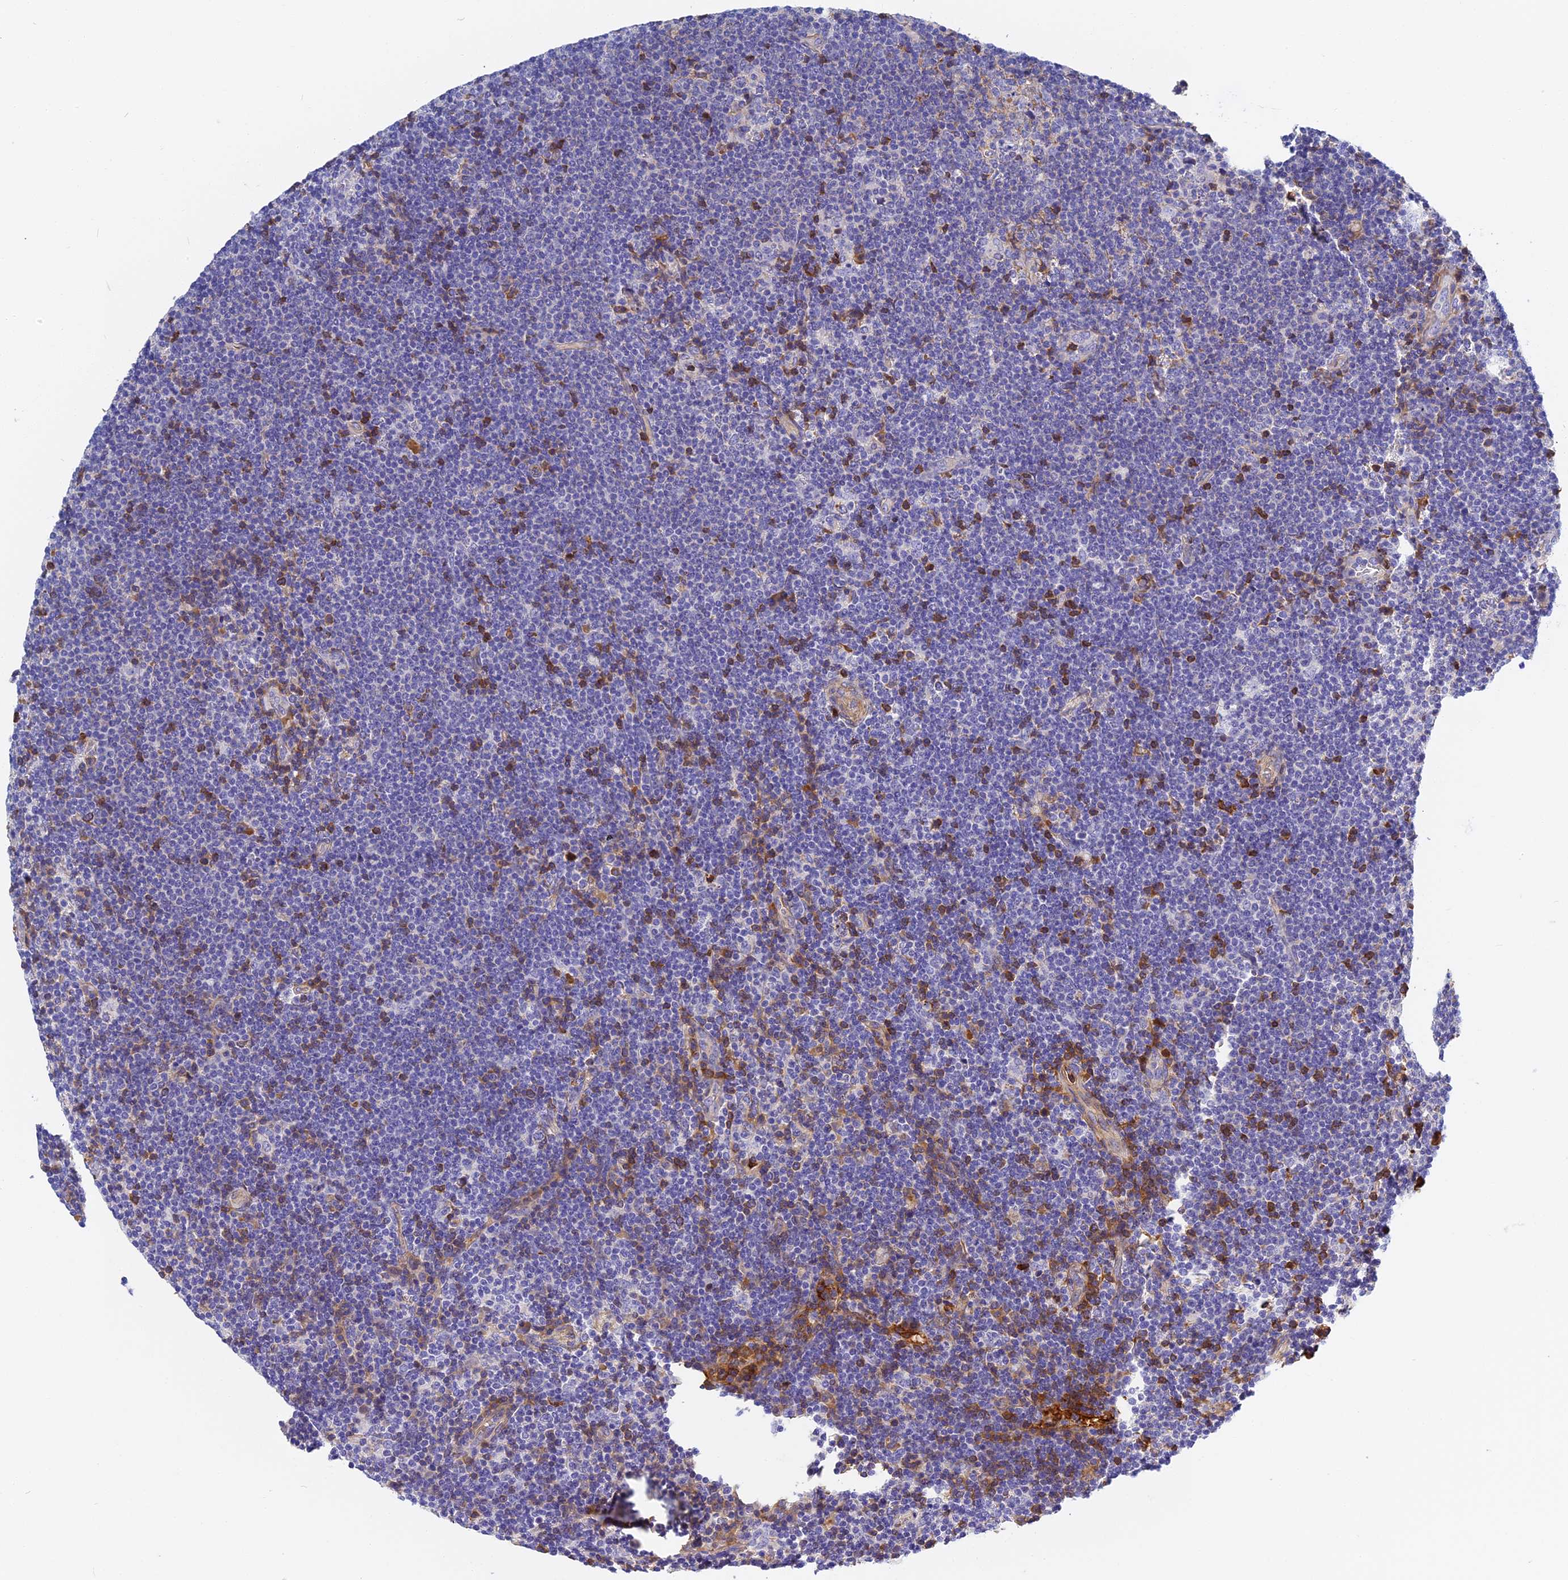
{"staining": {"intensity": "negative", "quantity": "none", "location": "none"}, "tissue": "lymphoma", "cell_type": "Tumor cells", "image_type": "cancer", "snomed": [{"axis": "morphology", "description": "Hodgkin's disease, NOS"}, {"axis": "topography", "description": "Lymph node"}], "caption": "Immunohistochemical staining of human lymphoma demonstrates no significant staining in tumor cells.", "gene": "ITIH1", "patient": {"sex": "female", "age": 57}}